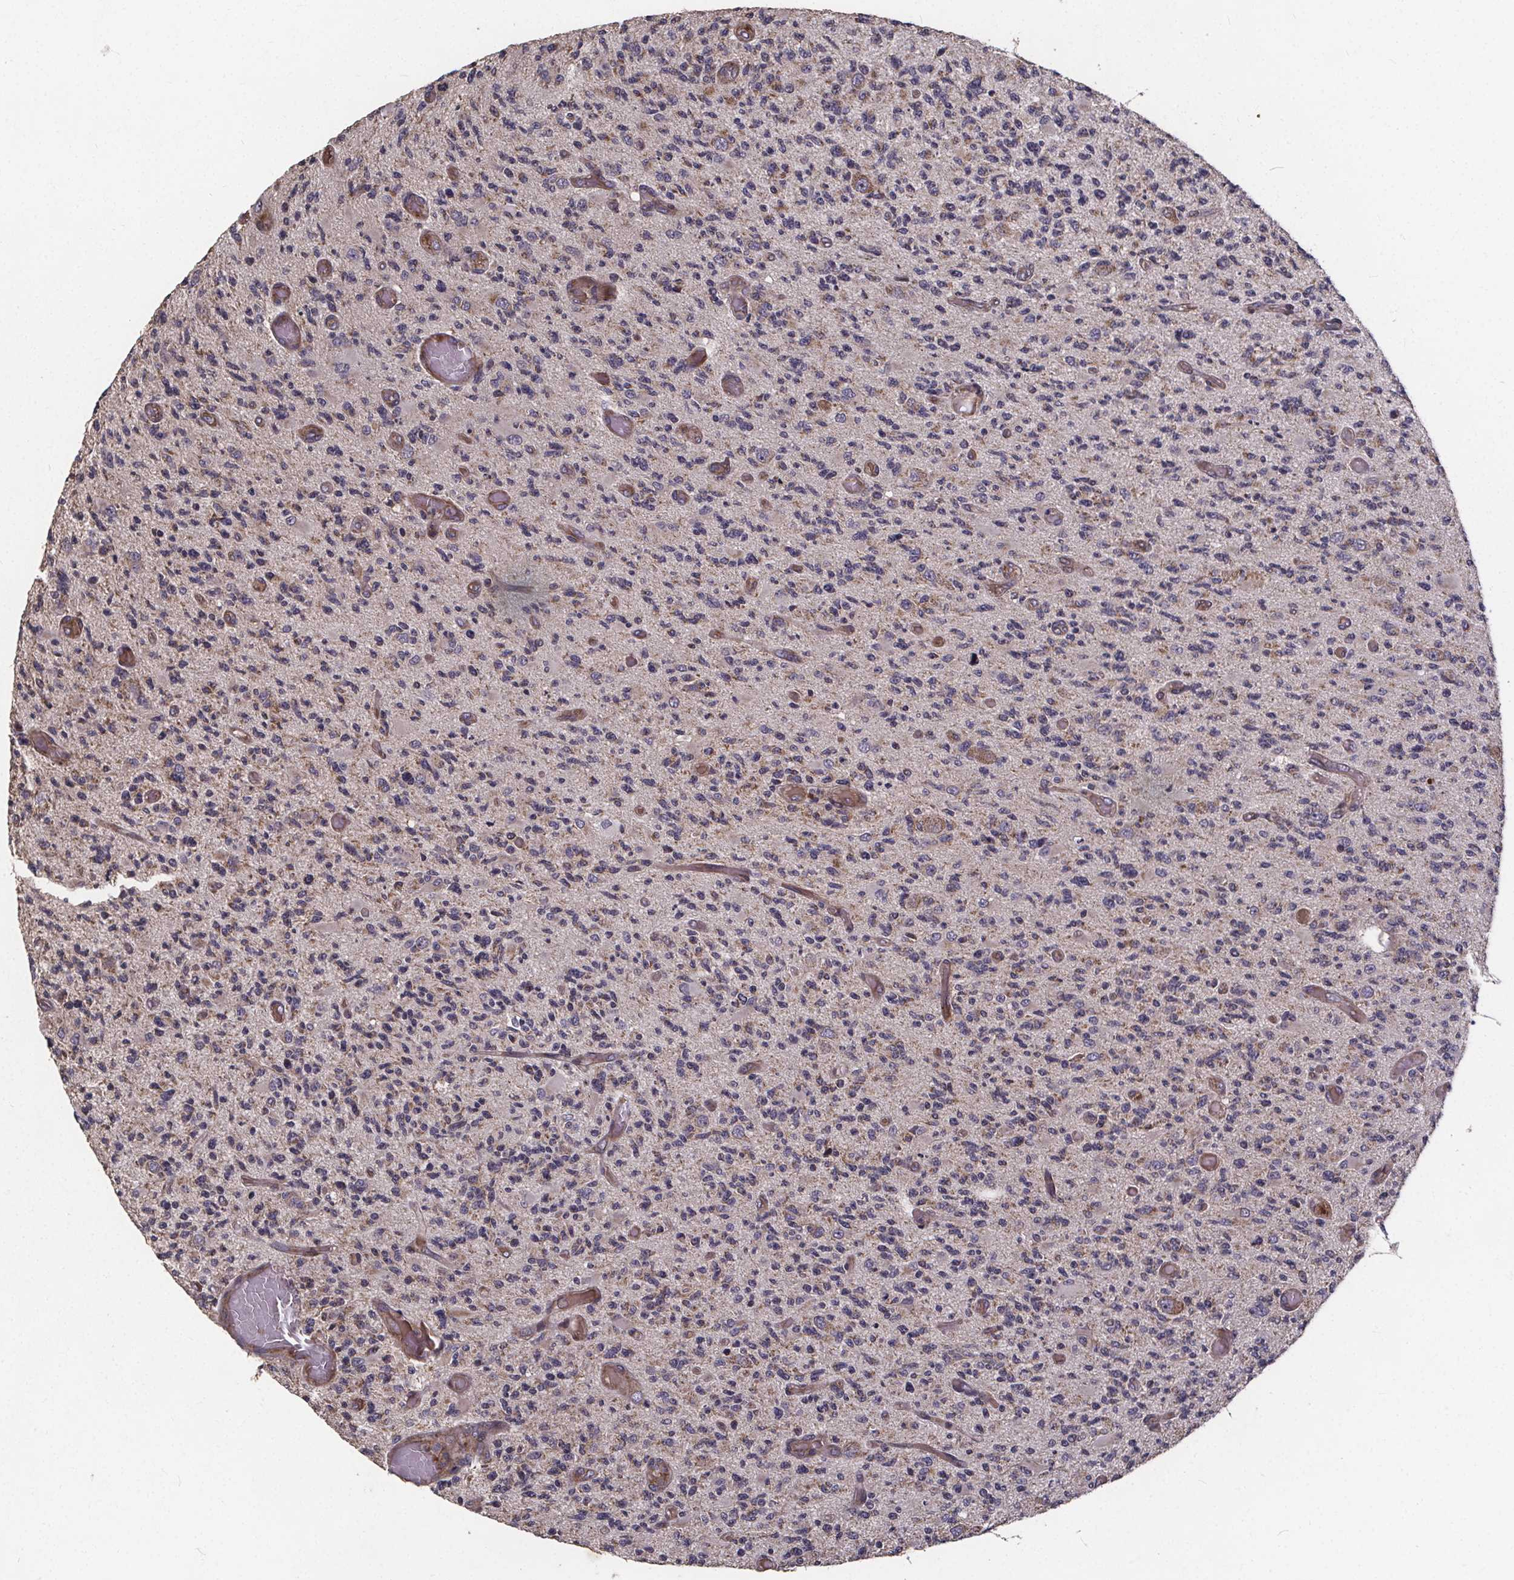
{"staining": {"intensity": "negative", "quantity": "none", "location": "none"}, "tissue": "glioma", "cell_type": "Tumor cells", "image_type": "cancer", "snomed": [{"axis": "morphology", "description": "Glioma, malignant, High grade"}, {"axis": "topography", "description": "Brain"}], "caption": "DAB immunohistochemical staining of human glioma shows no significant expression in tumor cells.", "gene": "YME1L1", "patient": {"sex": "female", "age": 63}}